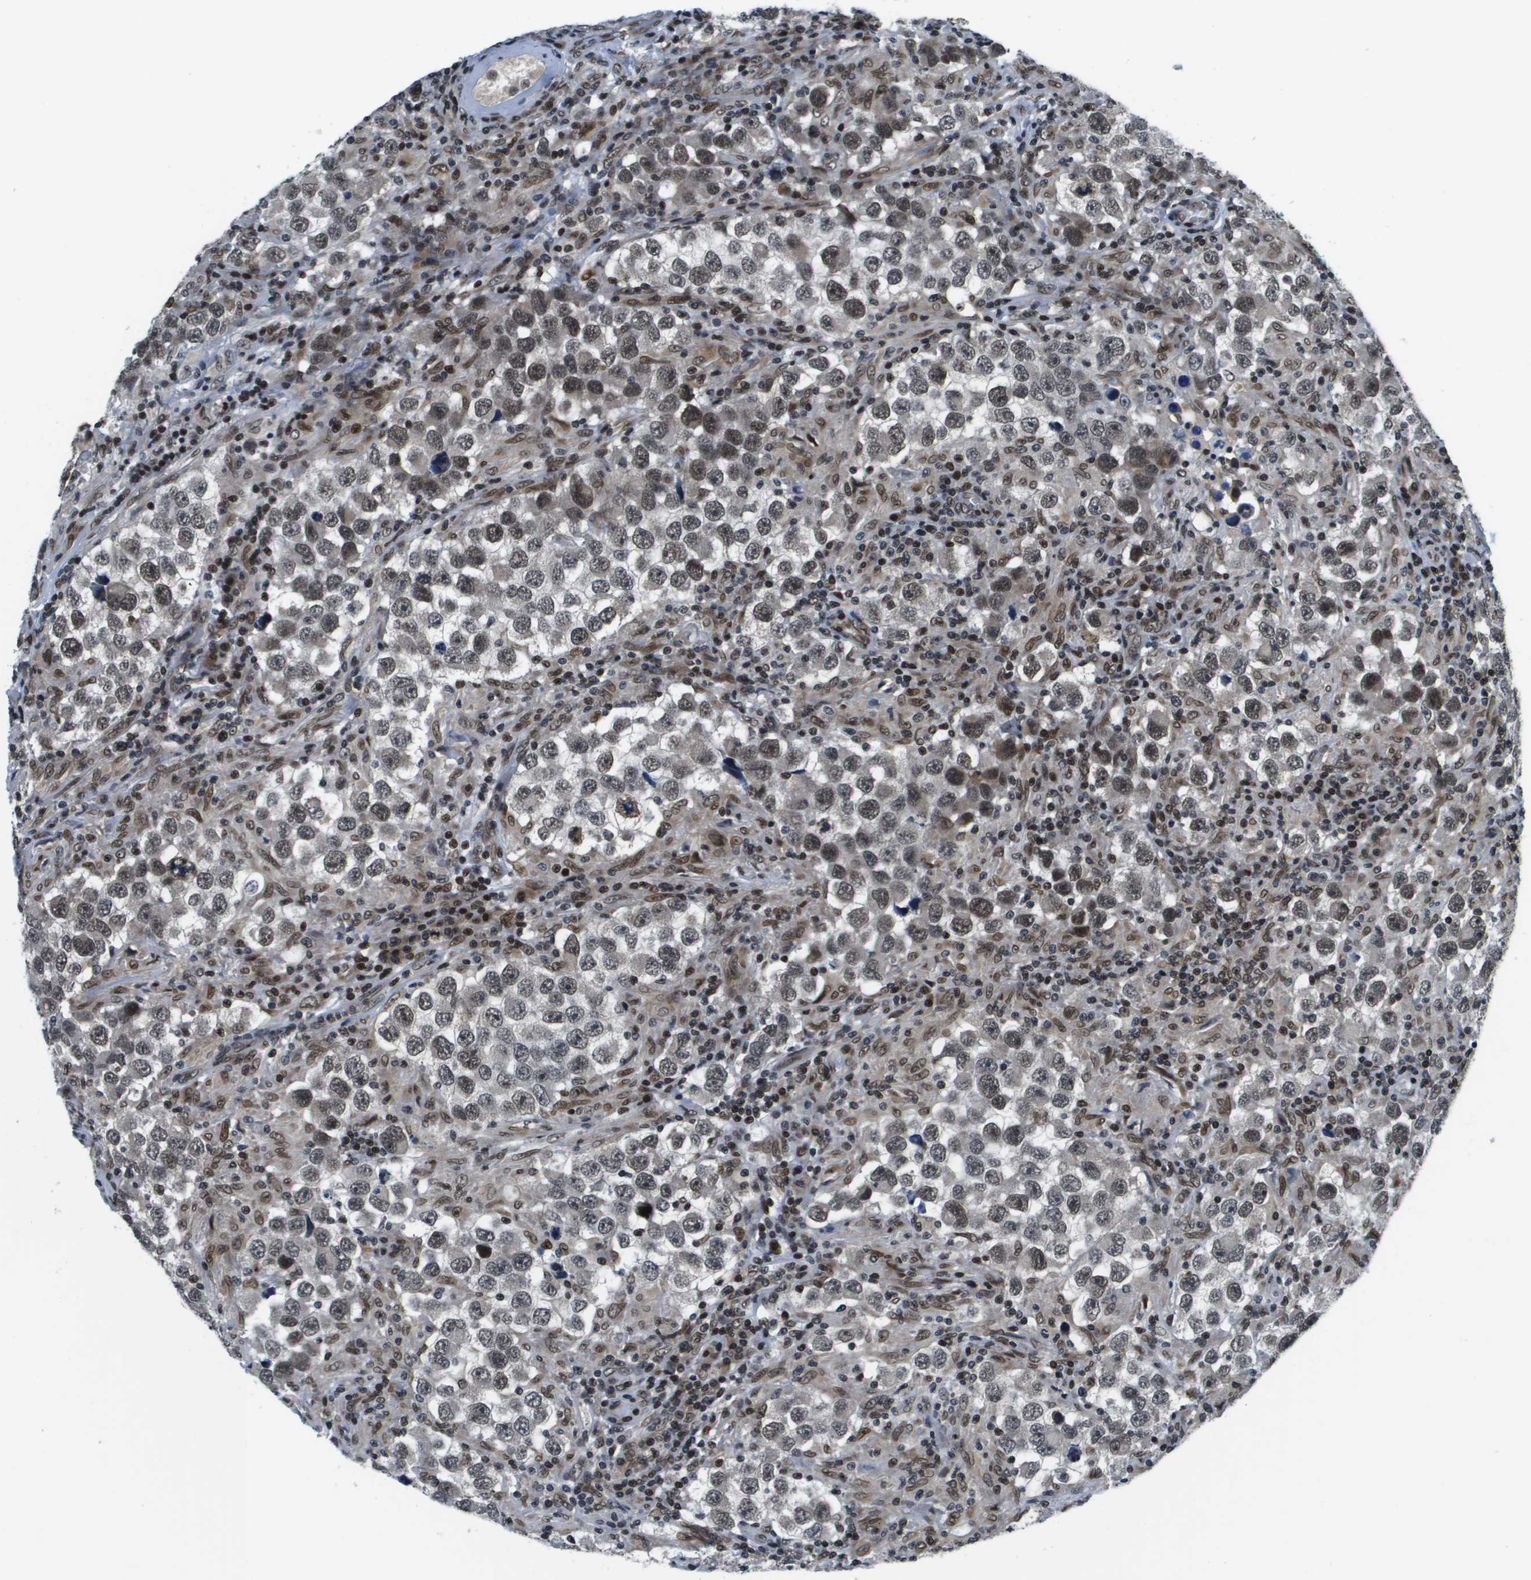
{"staining": {"intensity": "moderate", "quantity": ">75%", "location": "nuclear"}, "tissue": "testis cancer", "cell_type": "Tumor cells", "image_type": "cancer", "snomed": [{"axis": "morphology", "description": "Carcinoma, Embryonal, NOS"}, {"axis": "topography", "description": "Testis"}], "caption": "A brown stain shows moderate nuclear positivity of a protein in human testis cancer tumor cells. (Stains: DAB in brown, nuclei in blue, Microscopy: brightfield microscopy at high magnification).", "gene": "RECQL4", "patient": {"sex": "male", "age": 21}}